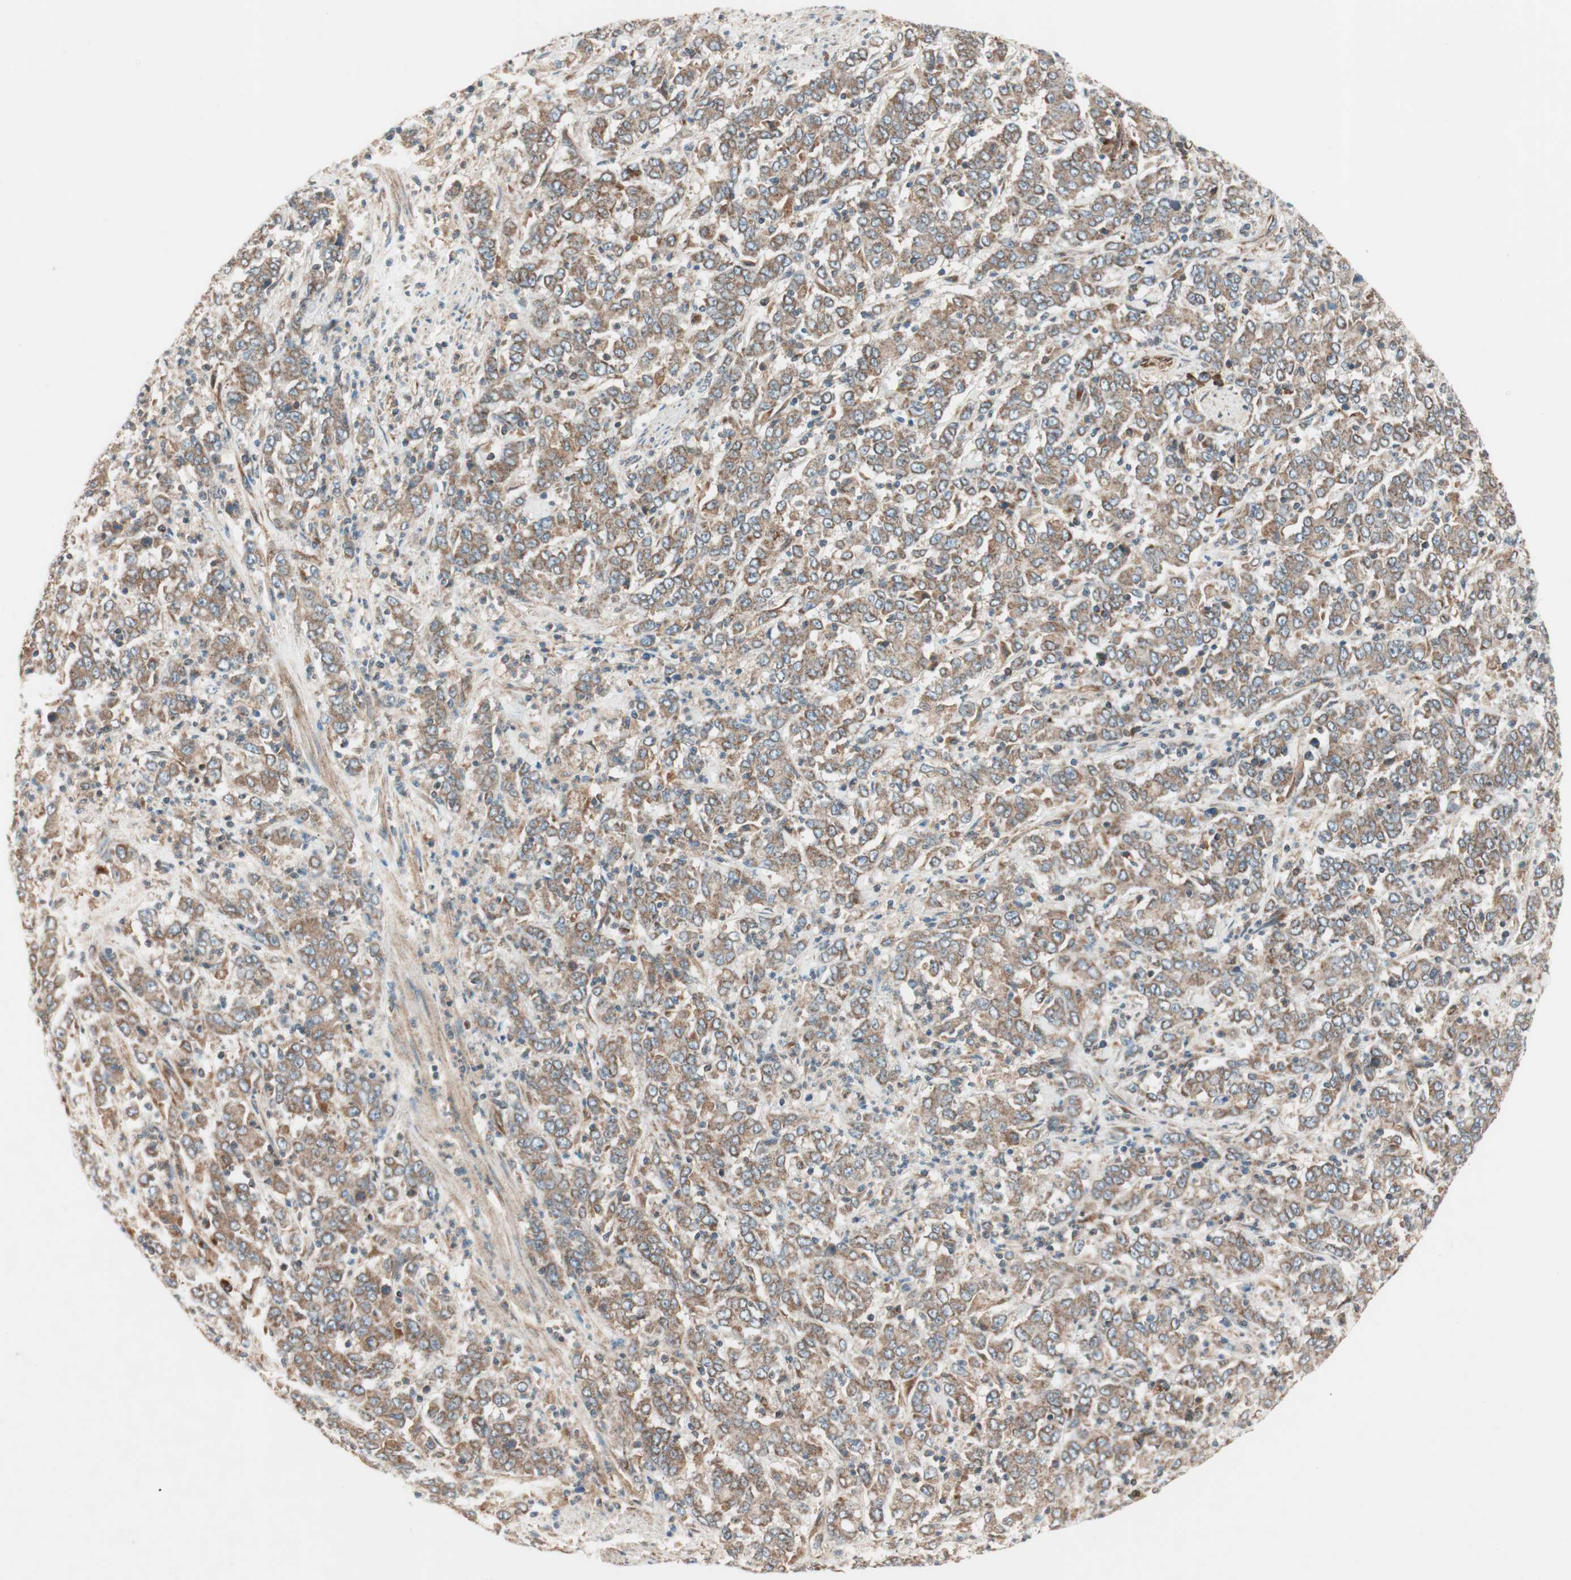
{"staining": {"intensity": "moderate", "quantity": ">75%", "location": "cytoplasmic/membranous"}, "tissue": "stomach cancer", "cell_type": "Tumor cells", "image_type": "cancer", "snomed": [{"axis": "morphology", "description": "Adenocarcinoma, NOS"}, {"axis": "topography", "description": "Stomach, lower"}], "caption": "Human stomach cancer stained for a protein (brown) reveals moderate cytoplasmic/membranous positive staining in about >75% of tumor cells.", "gene": "RAB5A", "patient": {"sex": "female", "age": 71}}